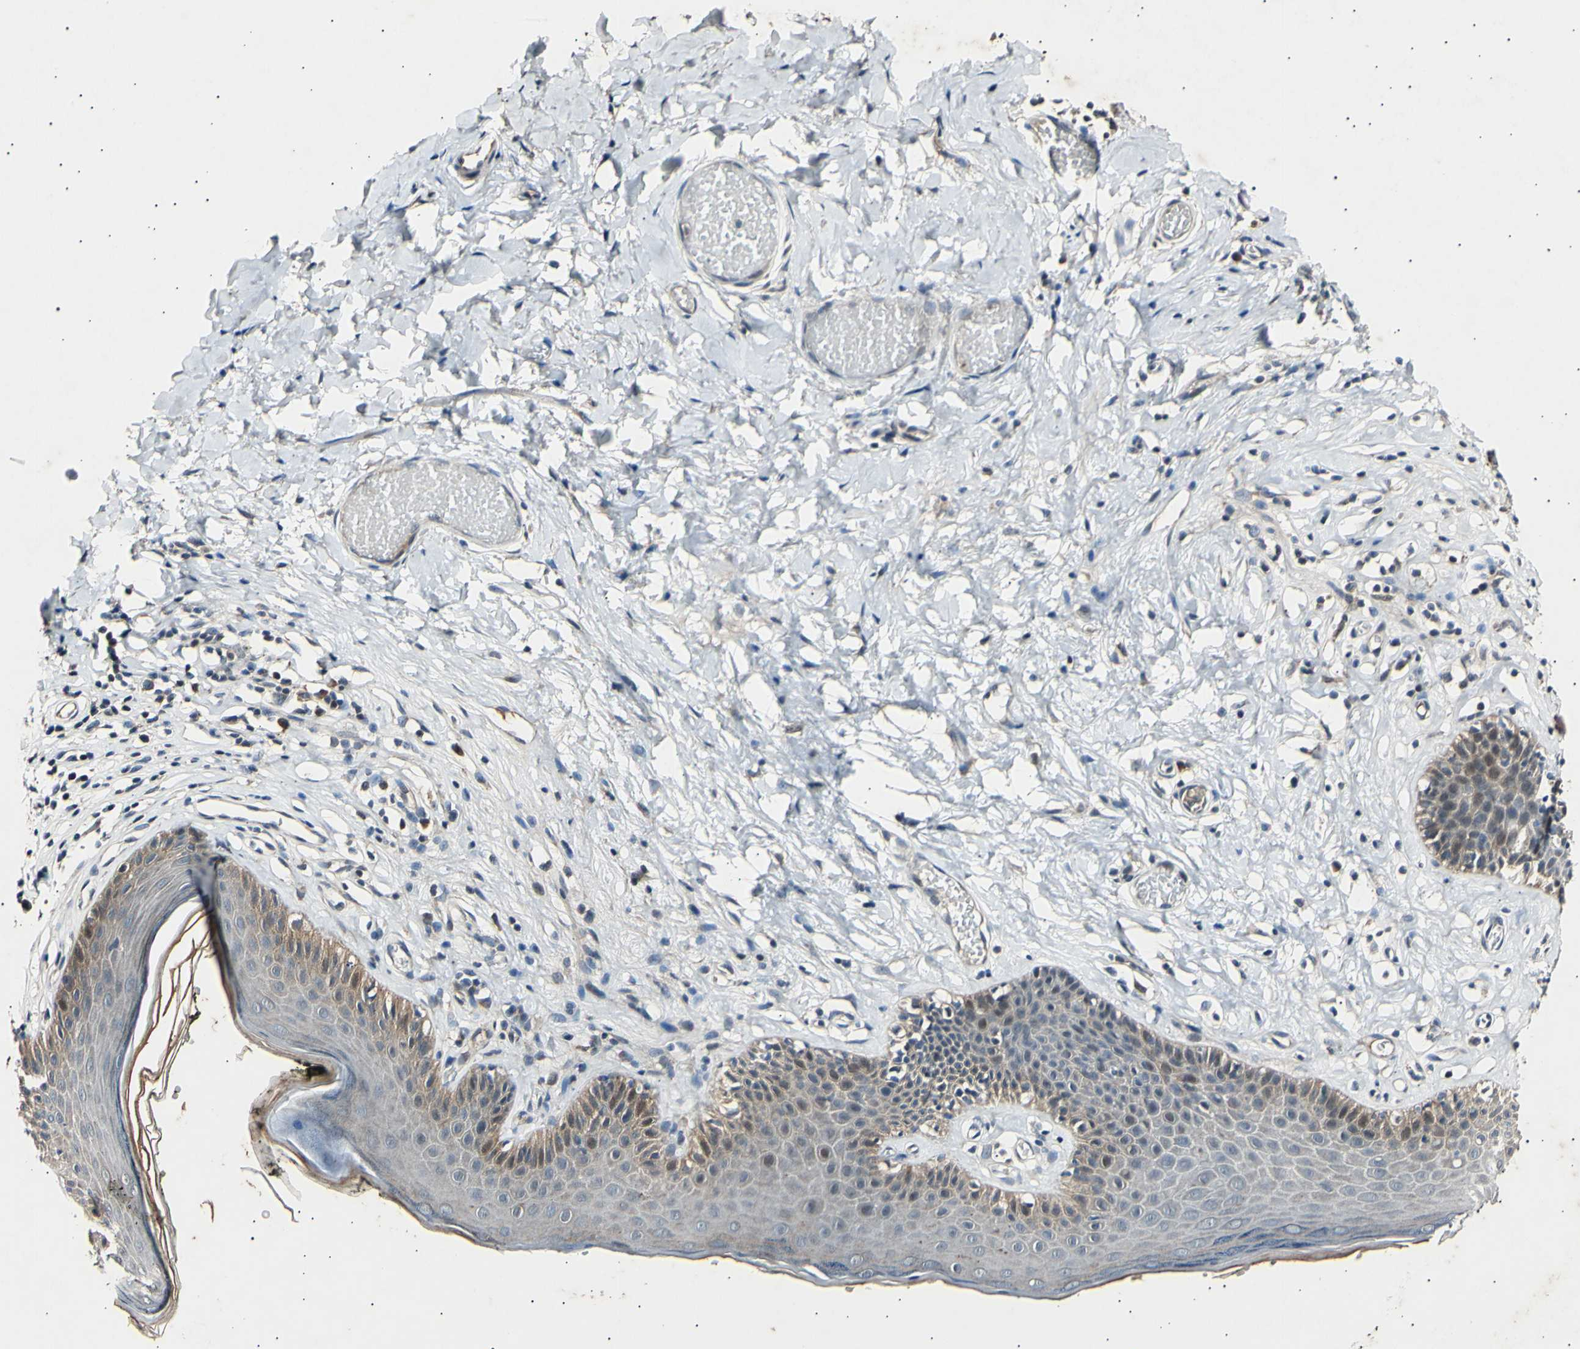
{"staining": {"intensity": "moderate", "quantity": "<25%", "location": "cytoplasmic/membranous"}, "tissue": "skin", "cell_type": "Epidermal cells", "image_type": "normal", "snomed": [{"axis": "morphology", "description": "Normal tissue, NOS"}, {"axis": "morphology", "description": "Inflammation, NOS"}, {"axis": "topography", "description": "Vulva"}], "caption": "Immunohistochemistry (IHC) (DAB) staining of benign skin displays moderate cytoplasmic/membranous protein positivity in approximately <25% of epidermal cells.", "gene": "ADCY3", "patient": {"sex": "female", "age": 84}}